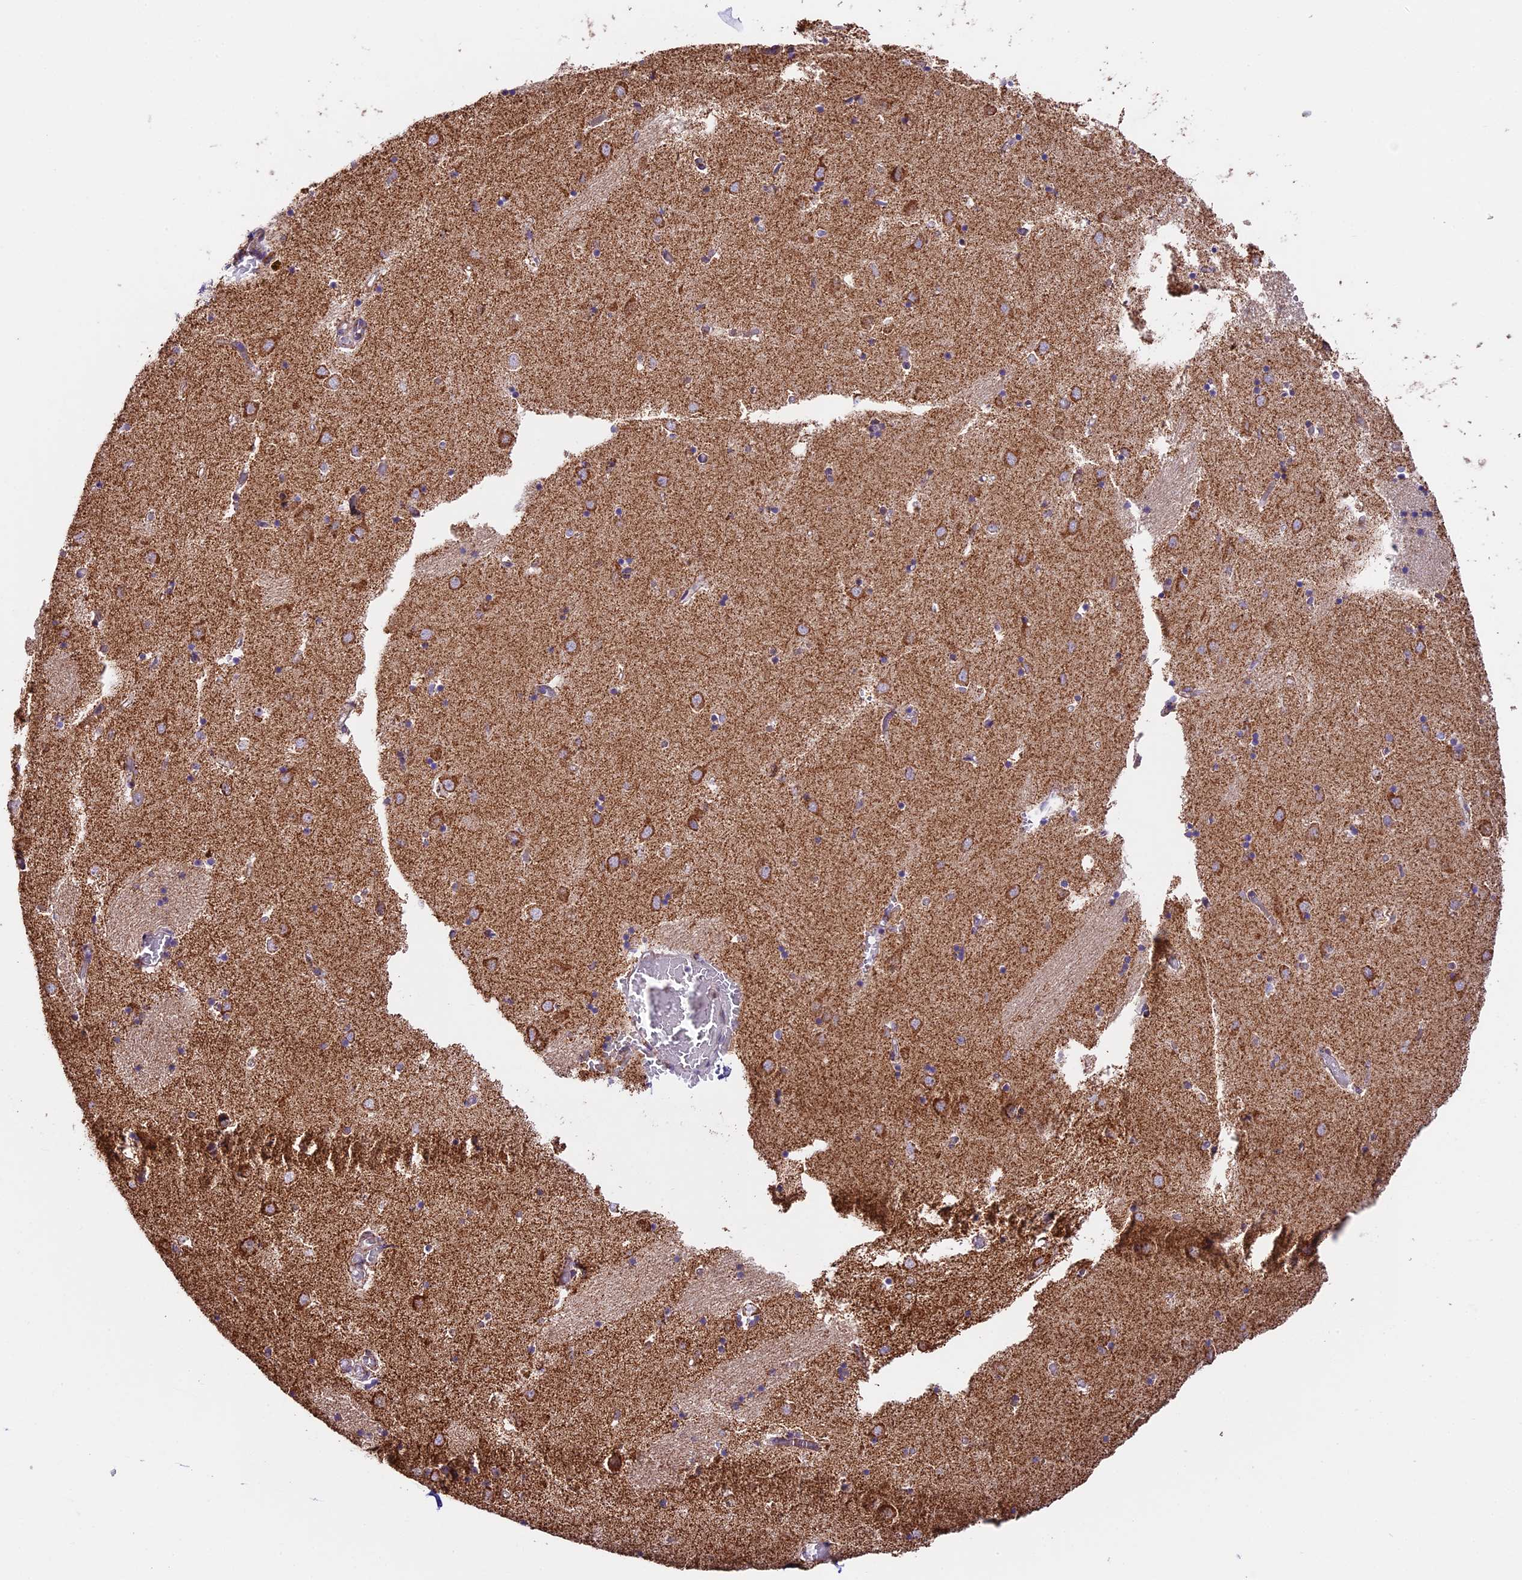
{"staining": {"intensity": "moderate", "quantity": "<25%", "location": "cytoplasmic/membranous"}, "tissue": "caudate", "cell_type": "Glial cells", "image_type": "normal", "snomed": [{"axis": "morphology", "description": "Normal tissue, NOS"}, {"axis": "topography", "description": "Lateral ventricle wall"}], "caption": "Moderate cytoplasmic/membranous expression for a protein is present in about <25% of glial cells of benign caudate using immunohistochemistry.", "gene": "NDUFA8", "patient": {"sex": "male", "age": 70}}